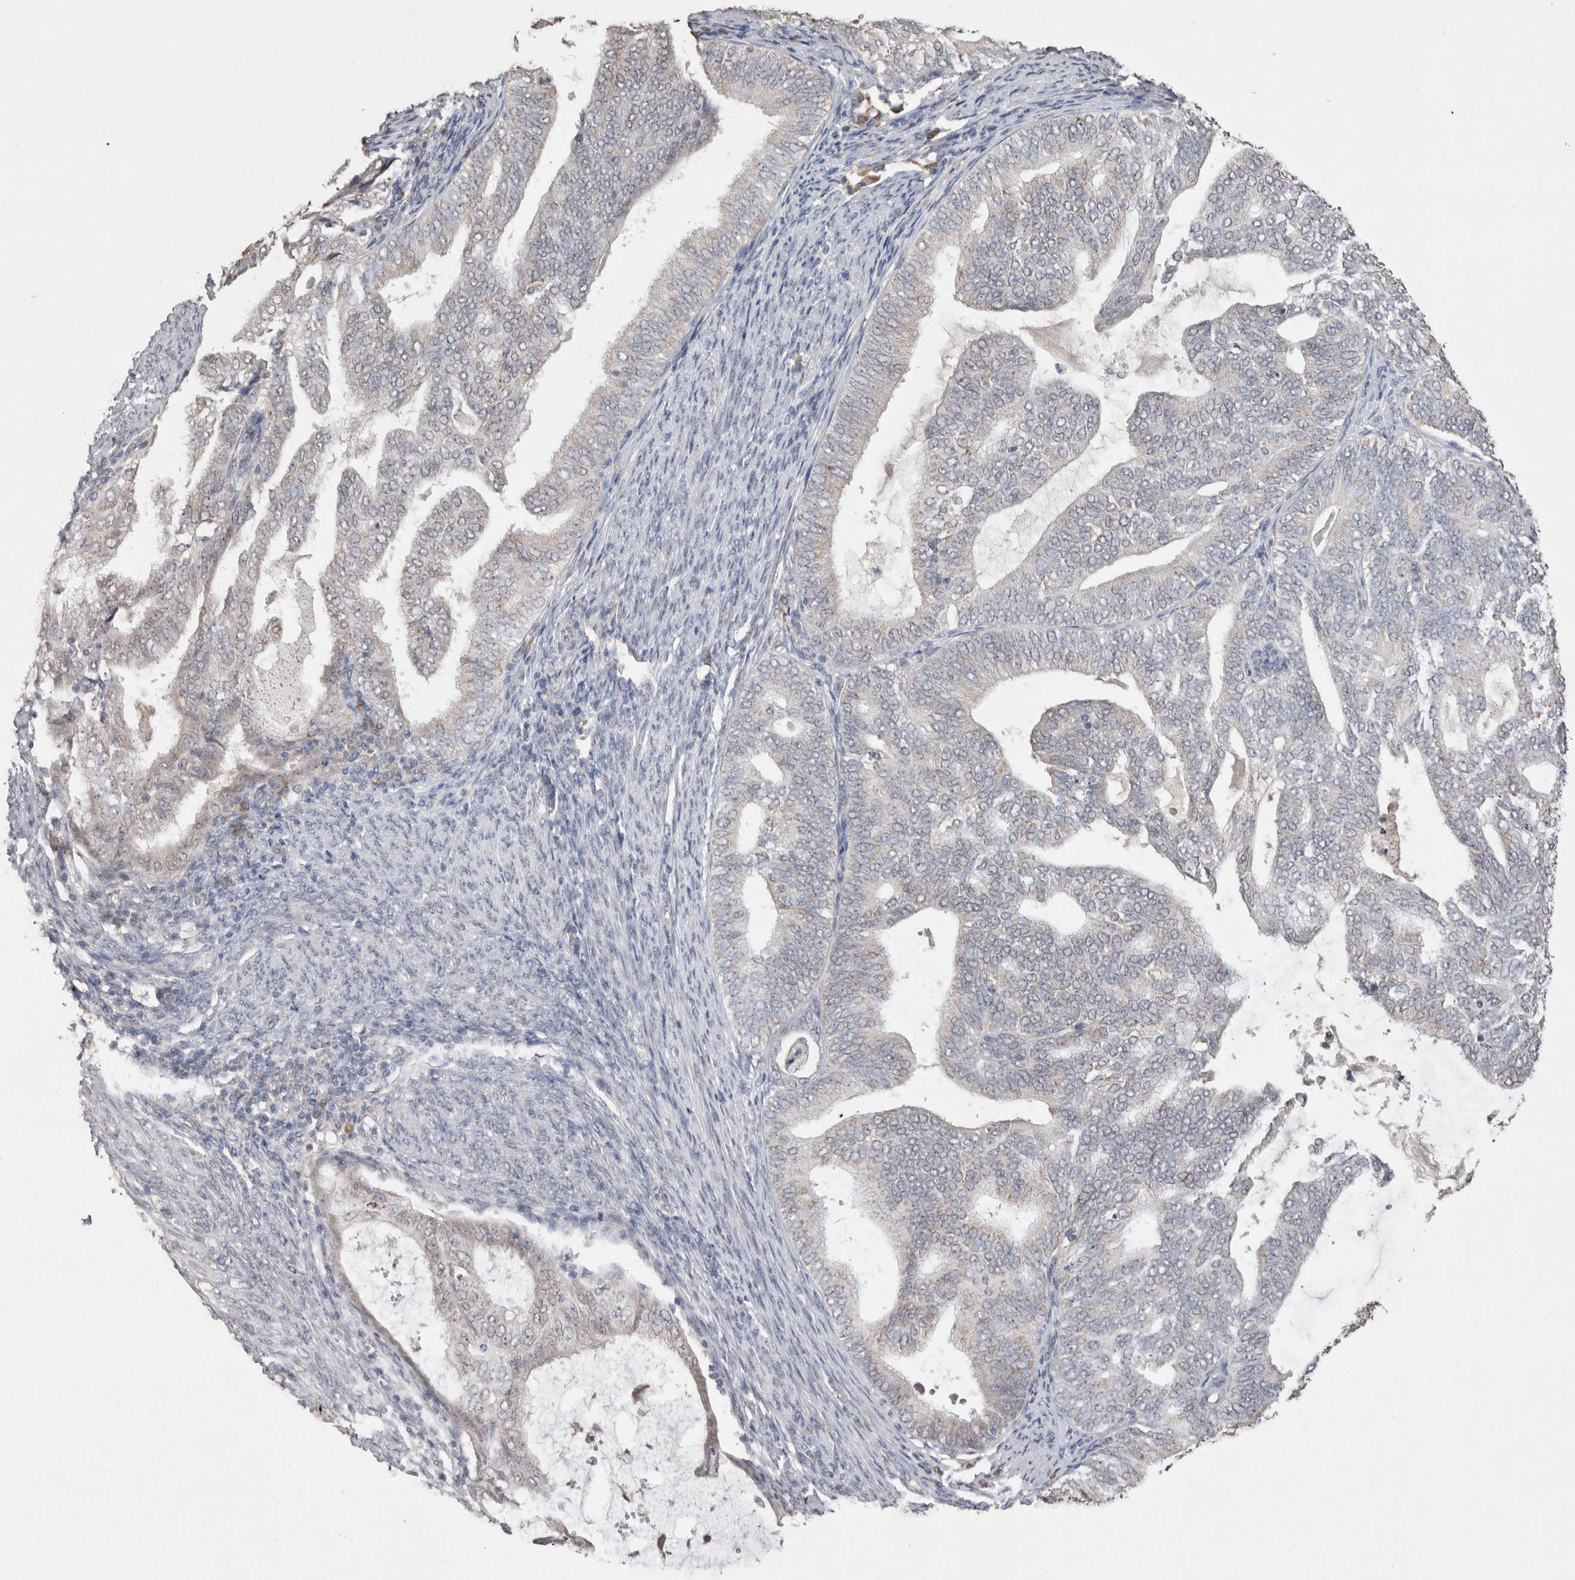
{"staining": {"intensity": "negative", "quantity": "none", "location": "none"}, "tissue": "endometrial cancer", "cell_type": "Tumor cells", "image_type": "cancer", "snomed": [{"axis": "morphology", "description": "Adenocarcinoma, NOS"}, {"axis": "topography", "description": "Endometrium"}], "caption": "Immunohistochemistry (IHC) image of neoplastic tissue: human endometrial cancer stained with DAB reveals no significant protein staining in tumor cells.", "gene": "NOMO1", "patient": {"sex": "female", "age": 58}}